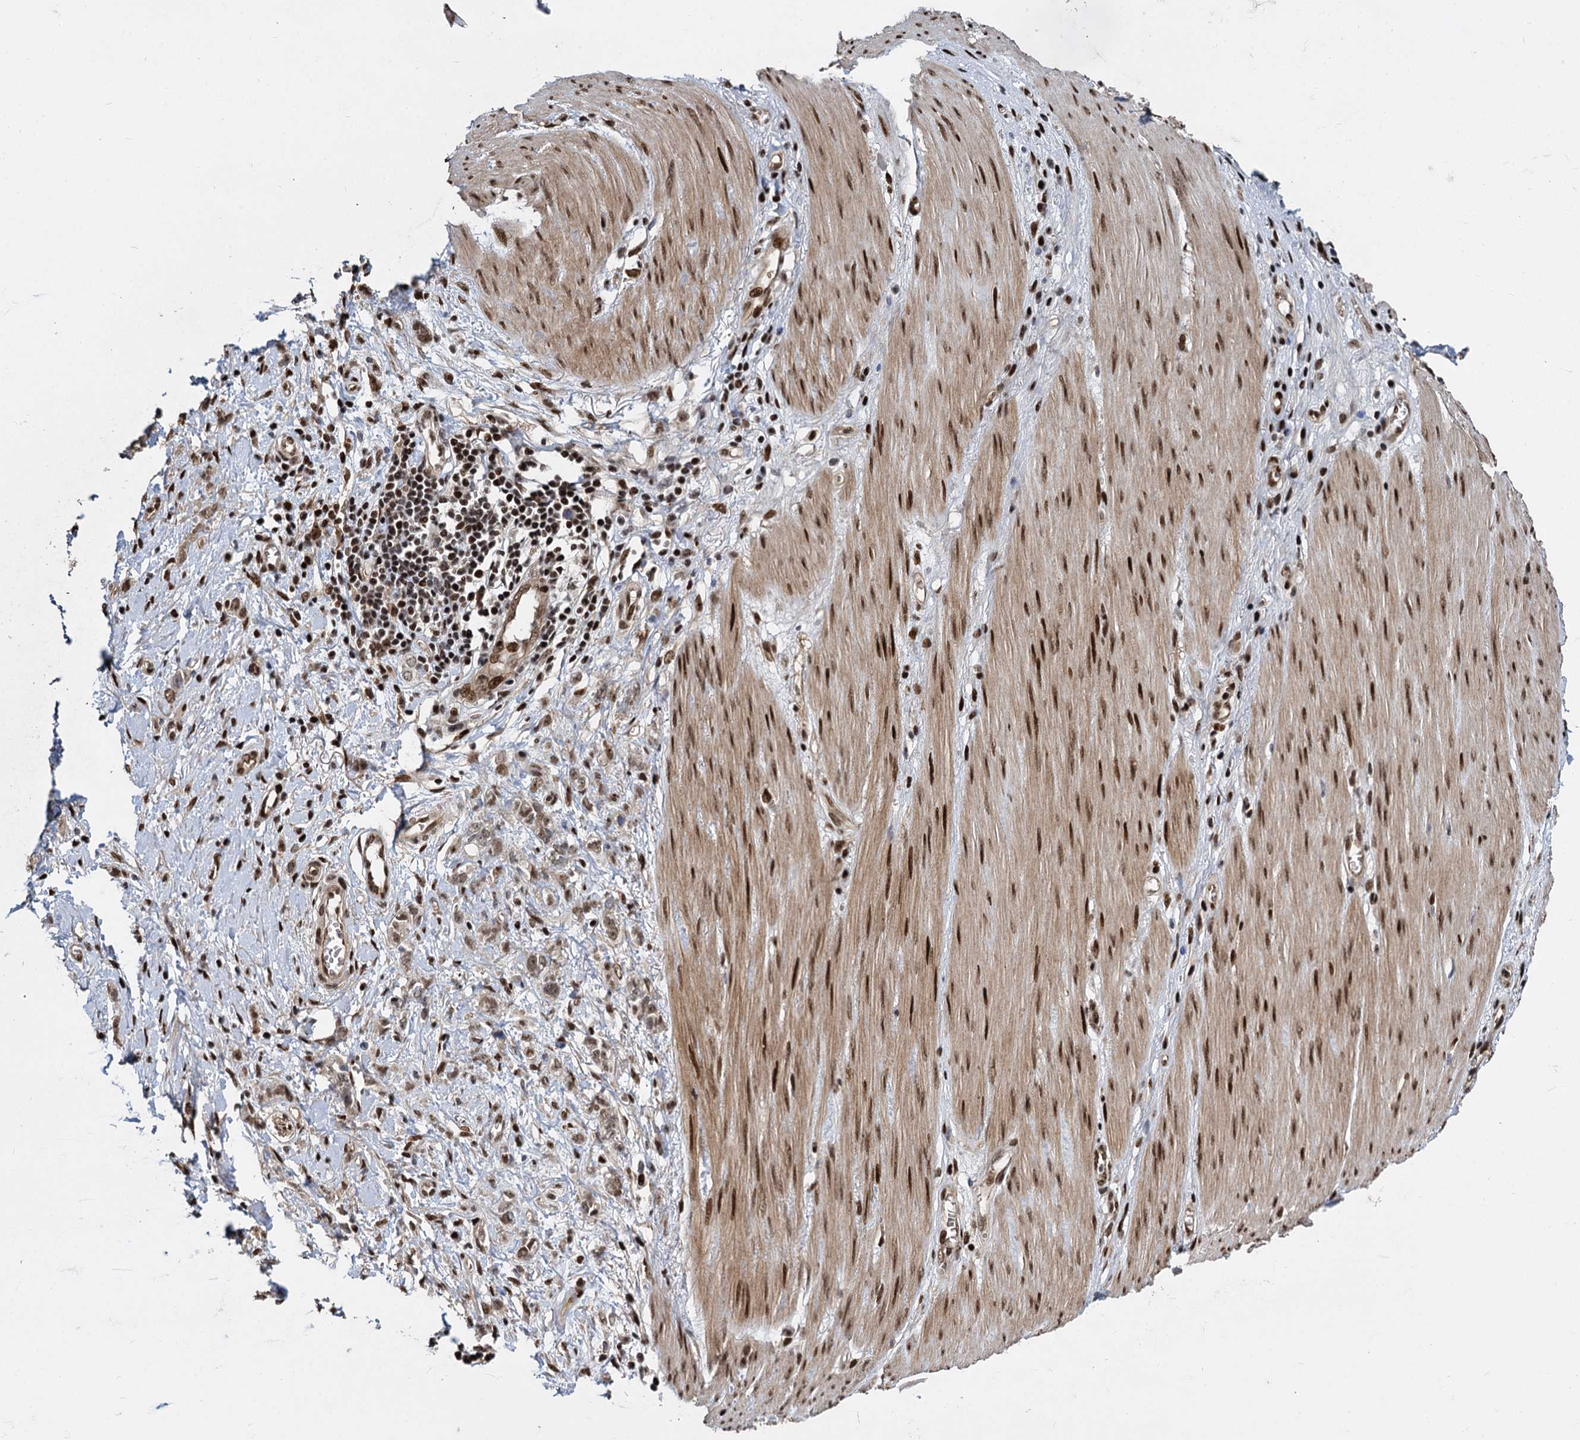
{"staining": {"intensity": "weak", "quantity": ">75%", "location": "nuclear"}, "tissue": "stomach cancer", "cell_type": "Tumor cells", "image_type": "cancer", "snomed": [{"axis": "morphology", "description": "Adenocarcinoma, NOS"}, {"axis": "topography", "description": "Stomach"}], "caption": "Stomach cancer (adenocarcinoma) tissue exhibits weak nuclear expression in approximately >75% of tumor cells", "gene": "ANKRD49", "patient": {"sex": "female", "age": 76}}